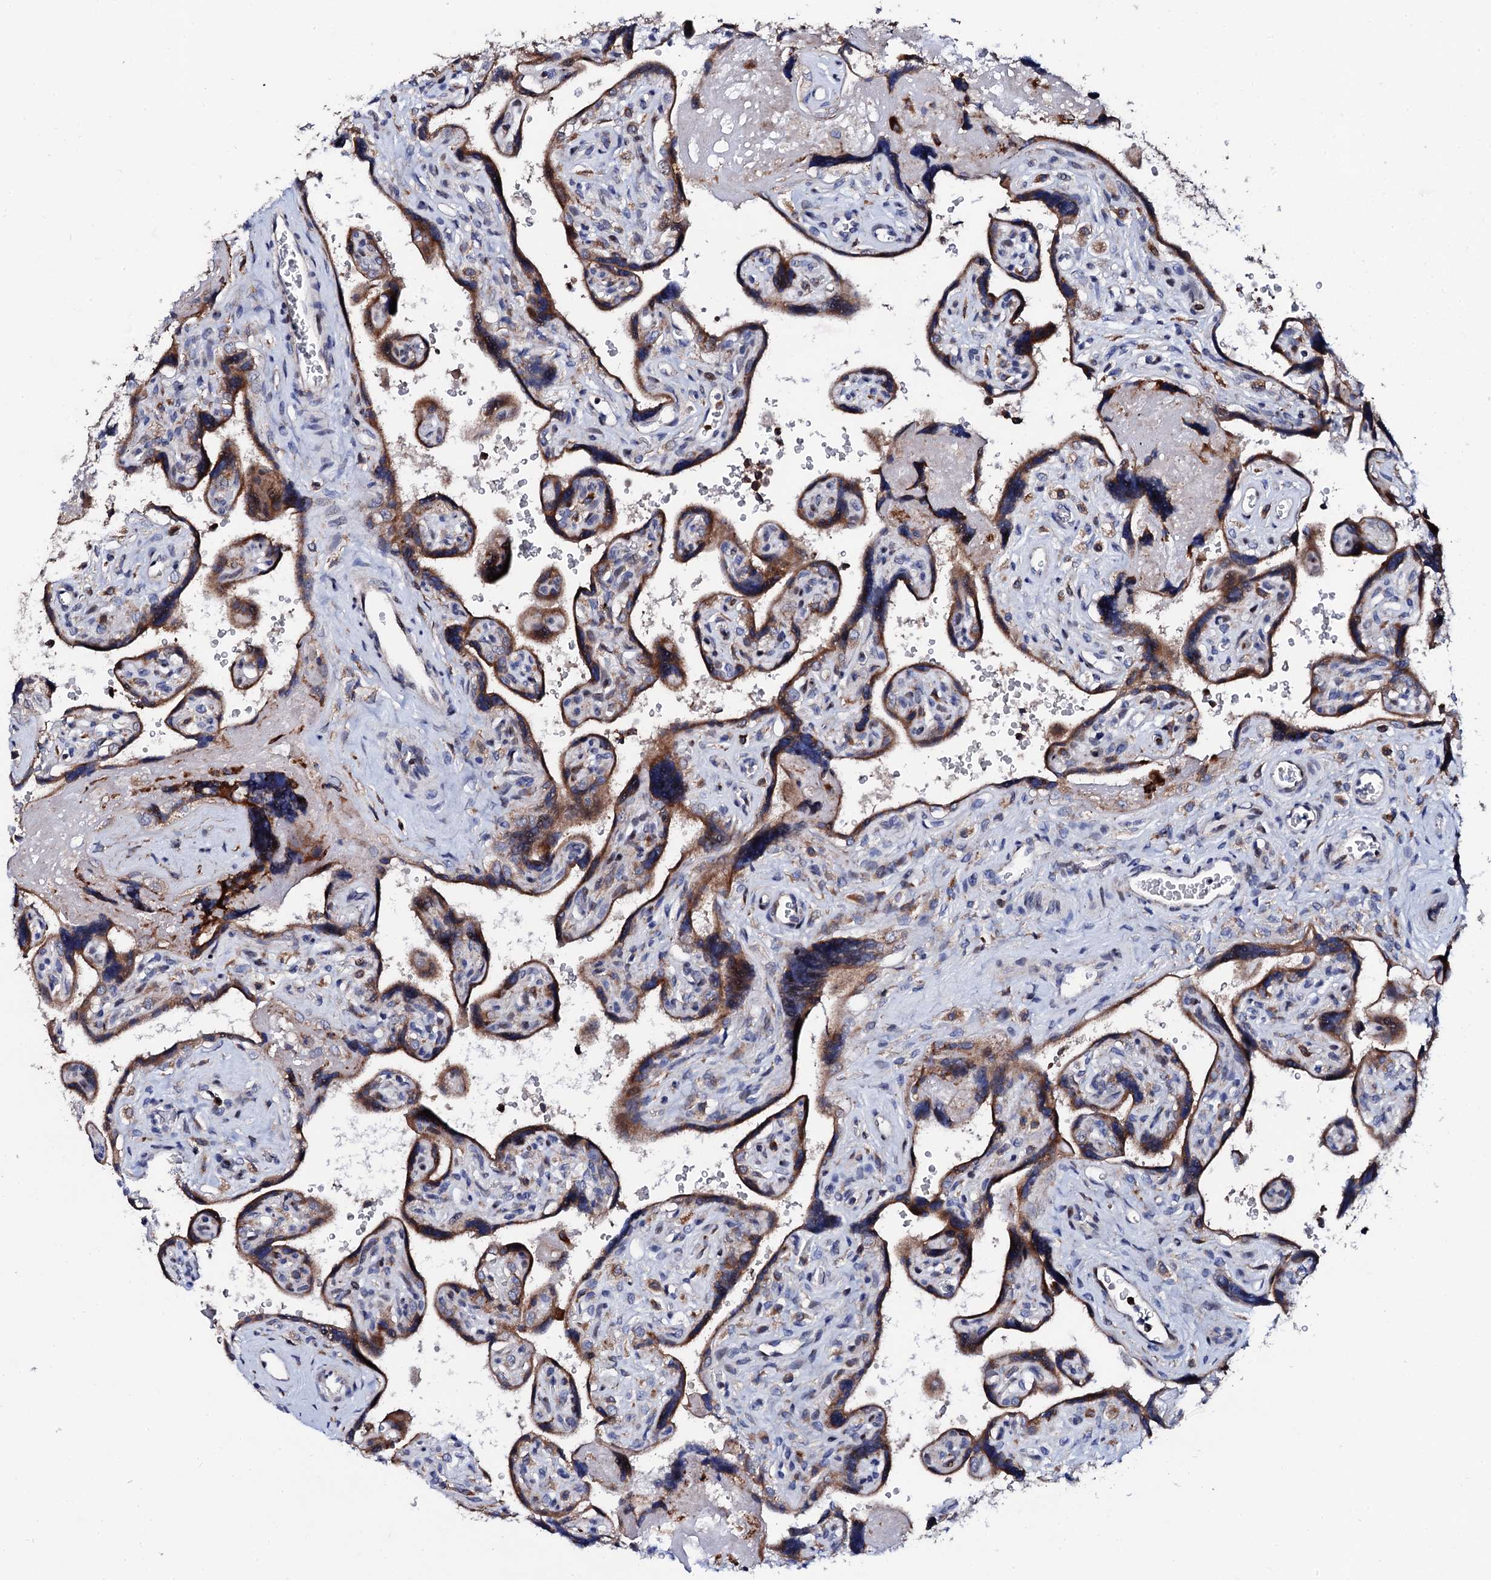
{"staining": {"intensity": "moderate", "quantity": ">75%", "location": "cytoplasmic/membranous"}, "tissue": "placenta", "cell_type": "Trophoblastic cells", "image_type": "normal", "snomed": [{"axis": "morphology", "description": "Normal tissue, NOS"}, {"axis": "topography", "description": "Placenta"}], "caption": "A photomicrograph showing moderate cytoplasmic/membranous positivity in about >75% of trophoblastic cells in normal placenta, as visualized by brown immunohistochemical staining.", "gene": "TCIRG1", "patient": {"sex": "female", "age": 39}}